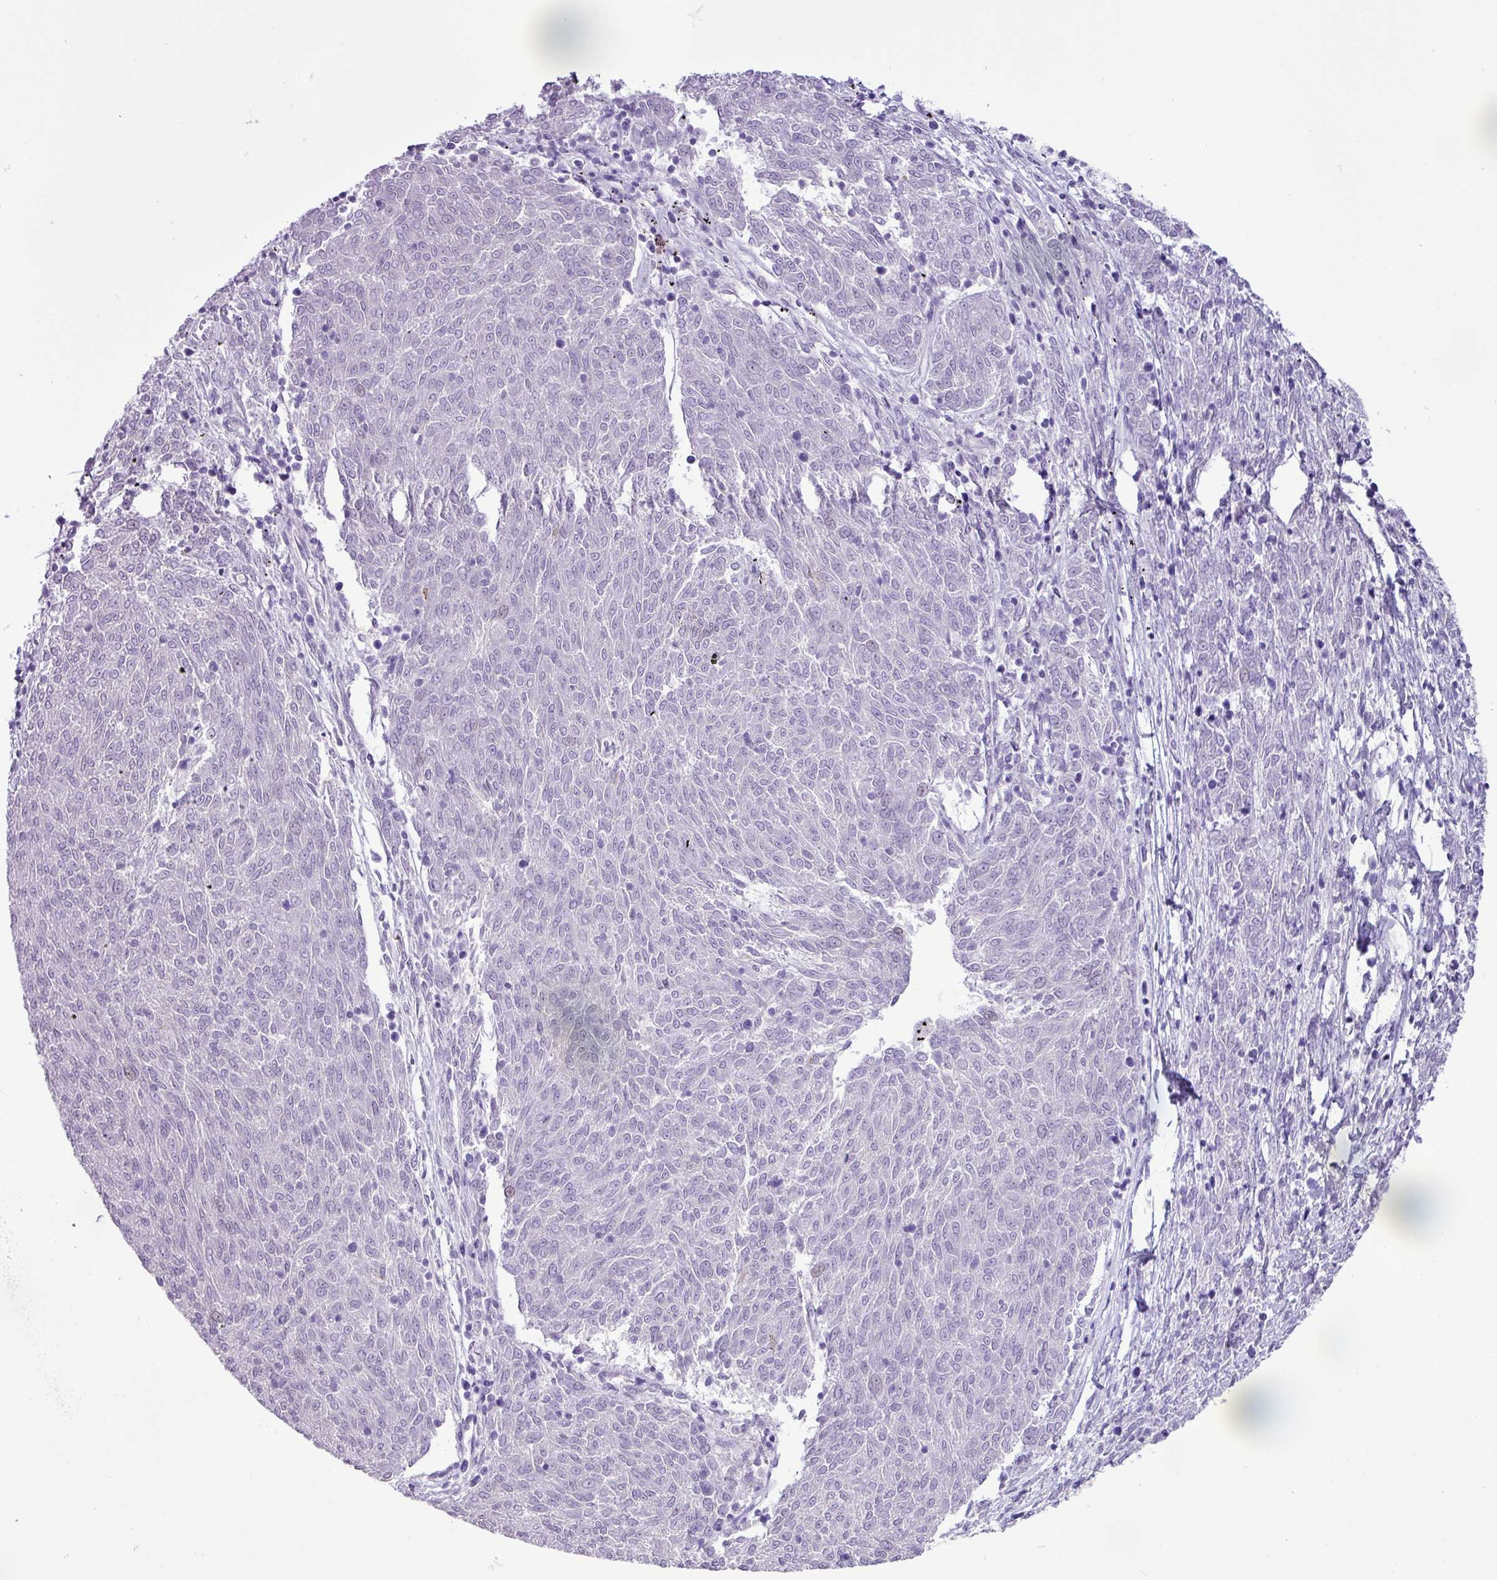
{"staining": {"intensity": "negative", "quantity": "none", "location": "none"}, "tissue": "melanoma", "cell_type": "Tumor cells", "image_type": "cancer", "snomed": [{"axis": "morphology", "description": "Malignant melanoma, NOS"}, {"axis": "topography", "description": "Skin"}], "caption": "Protein analysis of melanoma exhibits no significant staining in tumor cells.", "gene": "ZSCAN5A", "patient": {"sex": "female", "age": 72}}